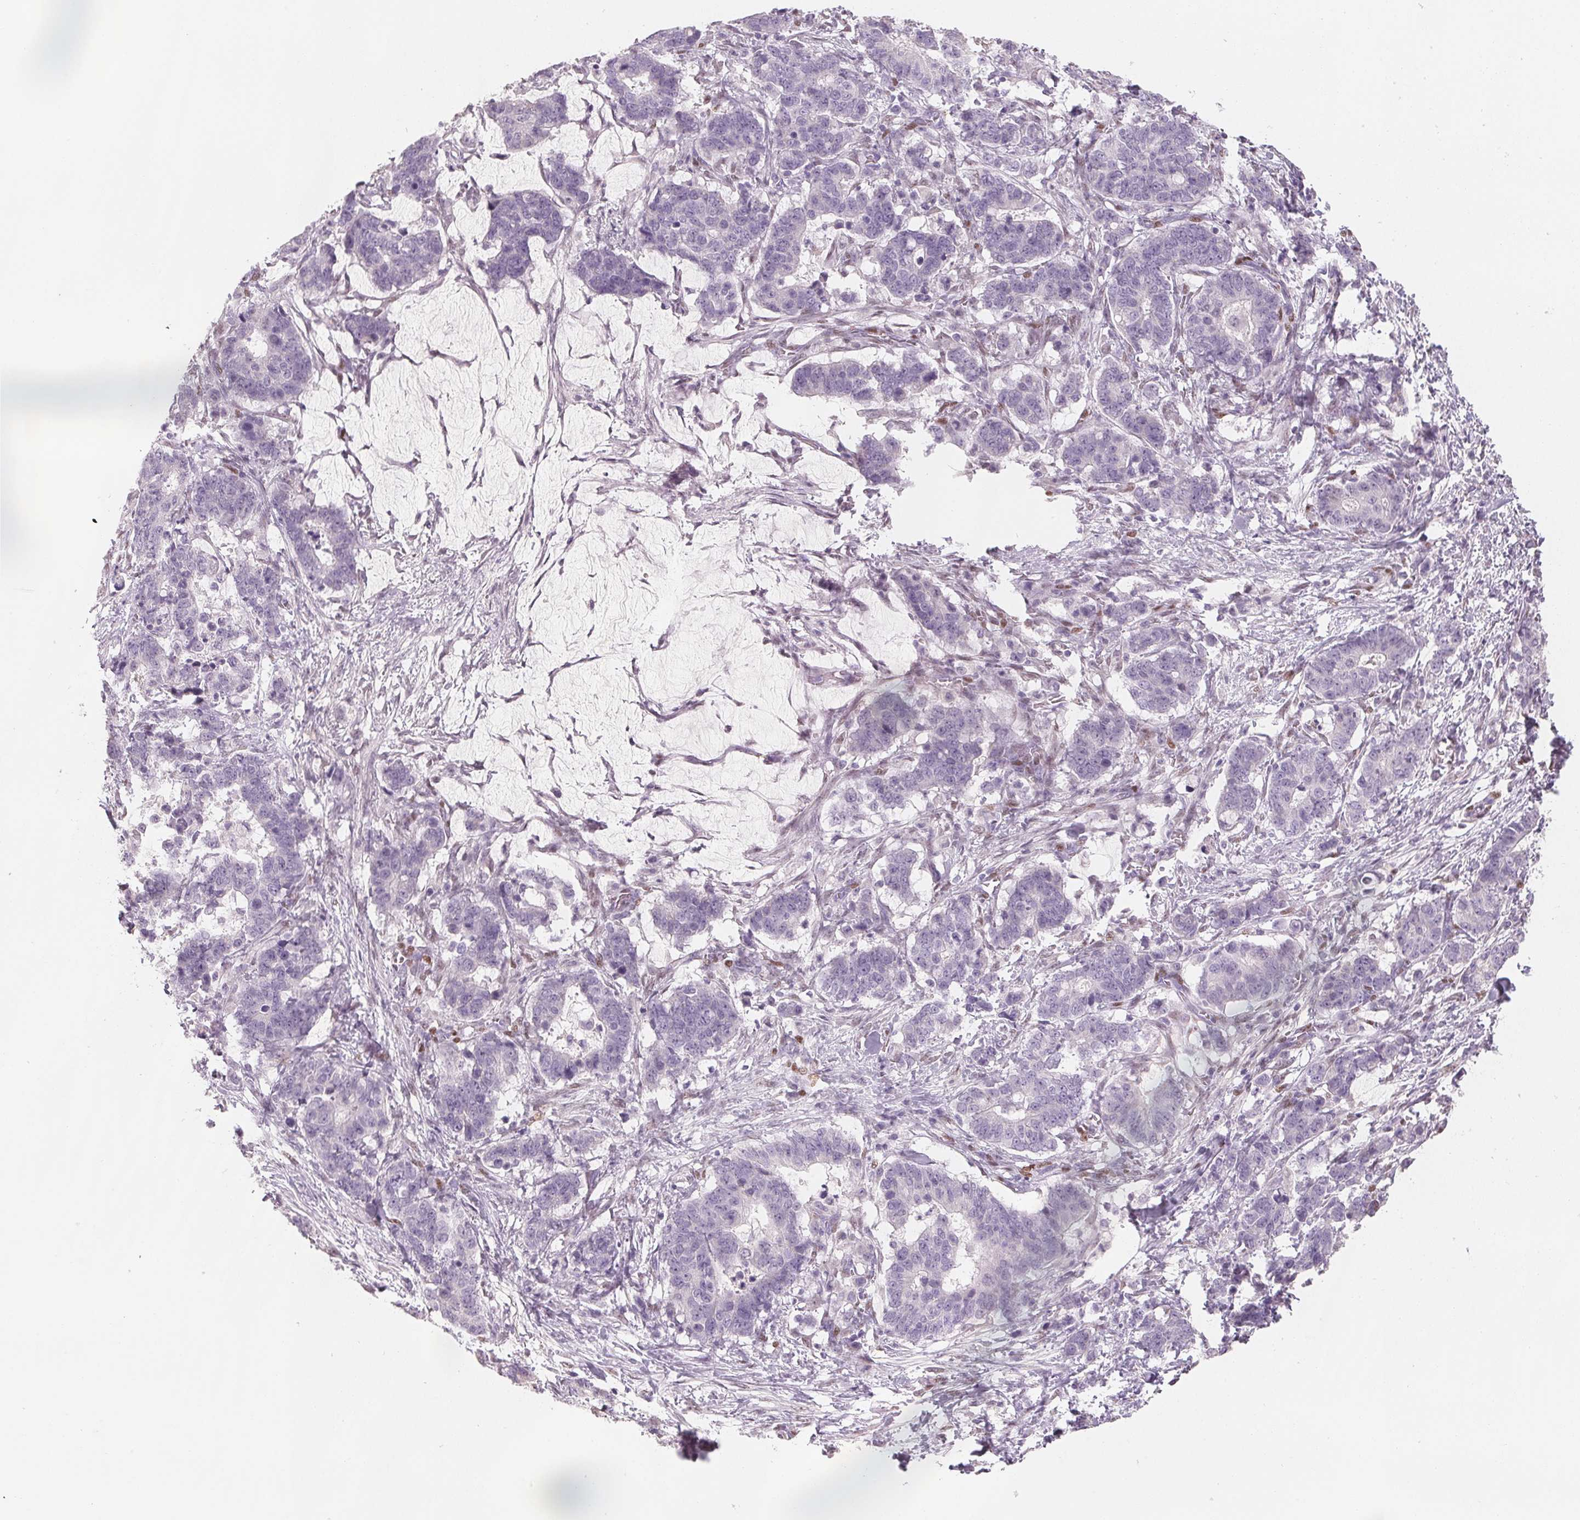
{"staining": {"intensity": "negative", "quantity": "none", "location": "none"}, "tissue": "stomach cancer", "cell_type": "Tumor cells", "image_type": "cancer", "snomed": [{"axis": "morphology", "description": "Normal tissue, NOS"}, {"axis": "morphology", "description": "Adenocarcinoma, NOS"}, {"axis": "topography", "description": "Stomach"}], "caption": "Tumor cells show no significant positivity in stomach cancer.", "gene": "SMARCD3", "patient": {"sex": "female", "age": 64}}